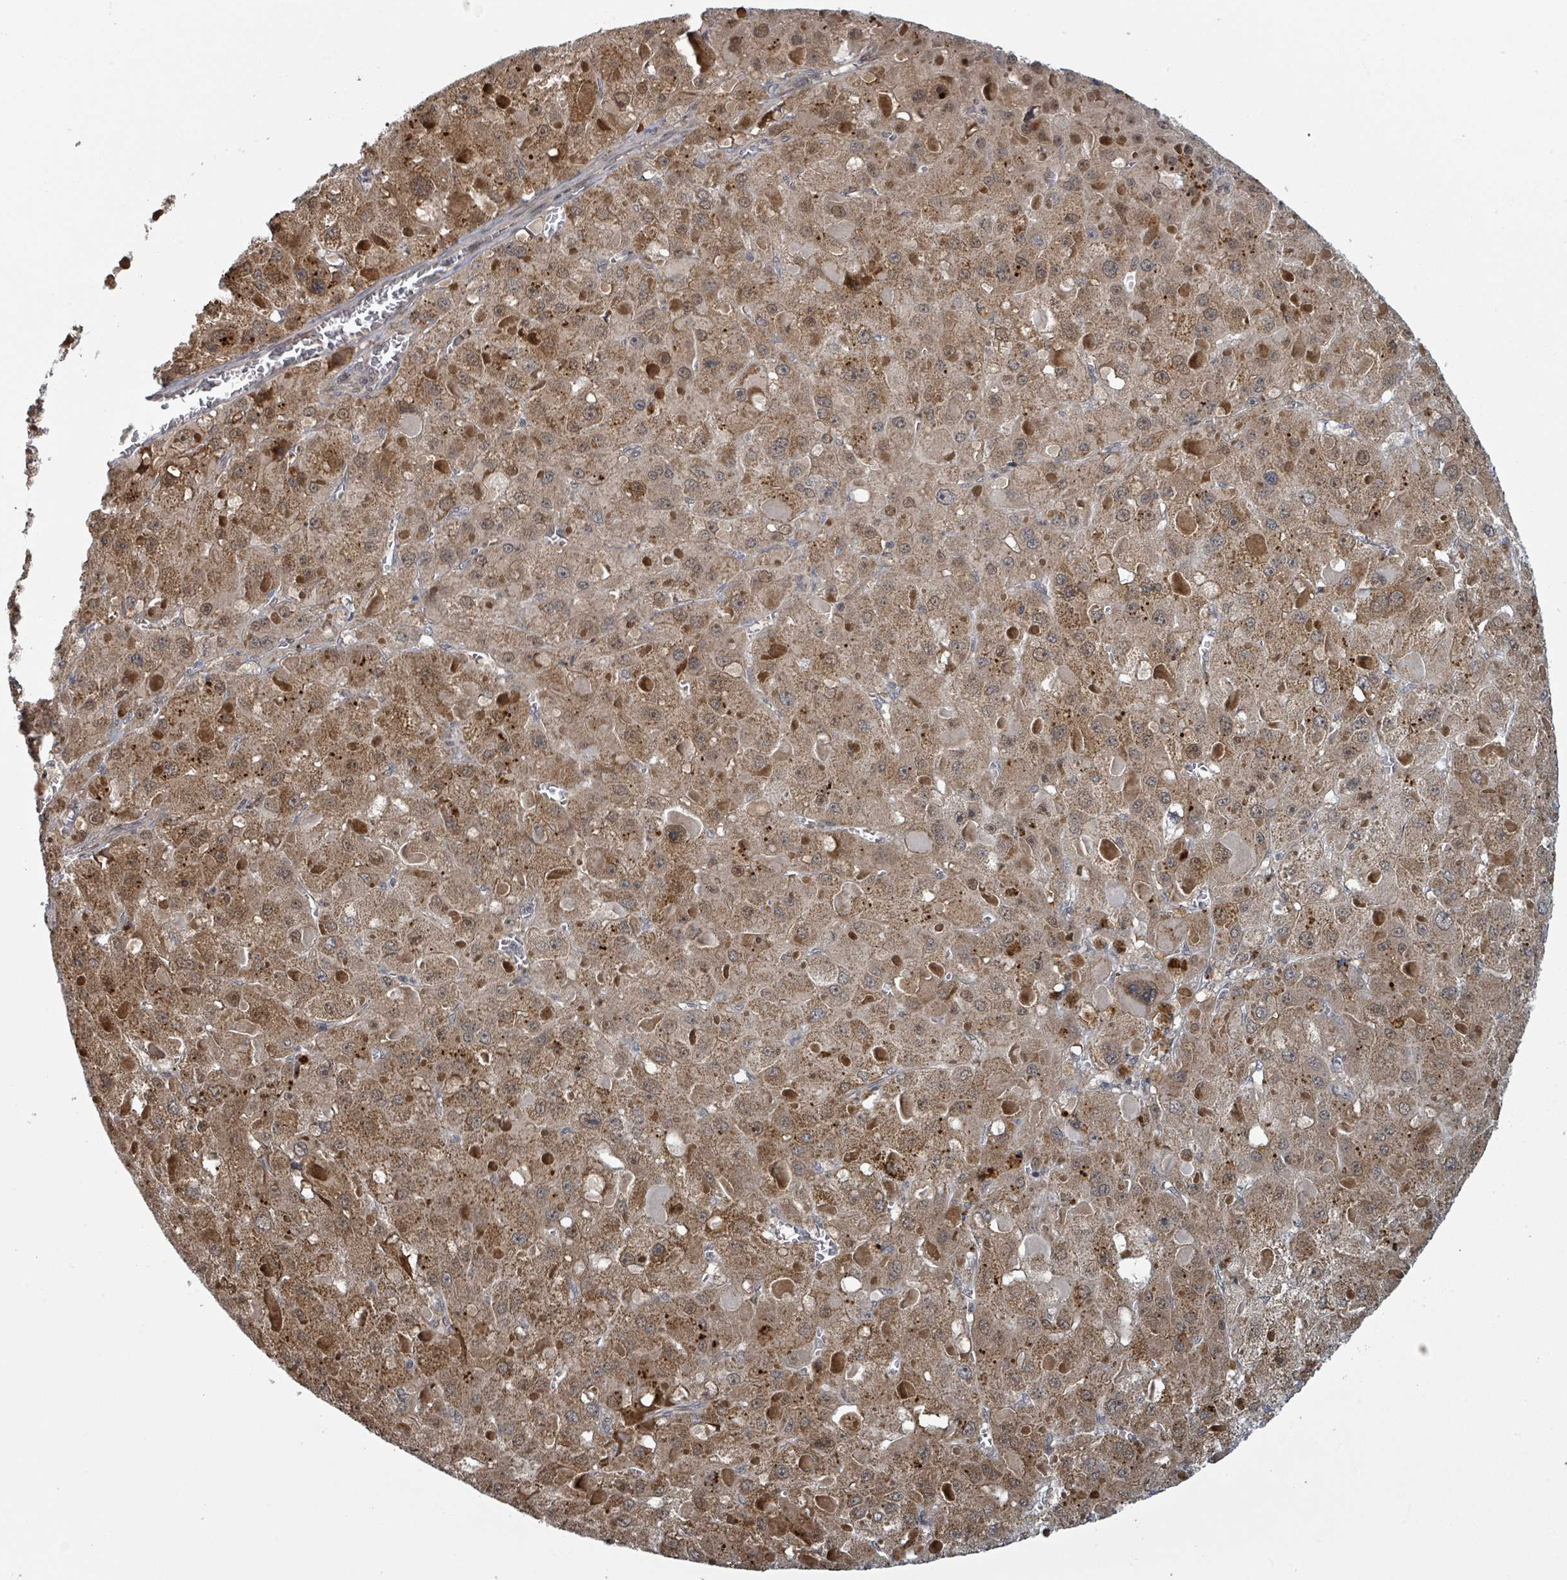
{"staining": {"intensity": "strong", "quantity": ">75%", "location": "cytoplasmic/membranous"}, "tissue": "liver cancer", "cell_type": "Tumor cells", "image_type": "cancer", "snomed": [{"axis": "morphology", "description": "Carcinoma, Hepatocellular, NOS"}, {"axis": "topography", "description": "Liver"}], "caption": "Immunohistochemistry of hepatocellular carcinoma (liver) shows high levels of strong cytoplasmic/membranous staining in about >75% of tumor cells.", "gene": "GTF3C1", "patient": {"sex": "female", "age": 73}}